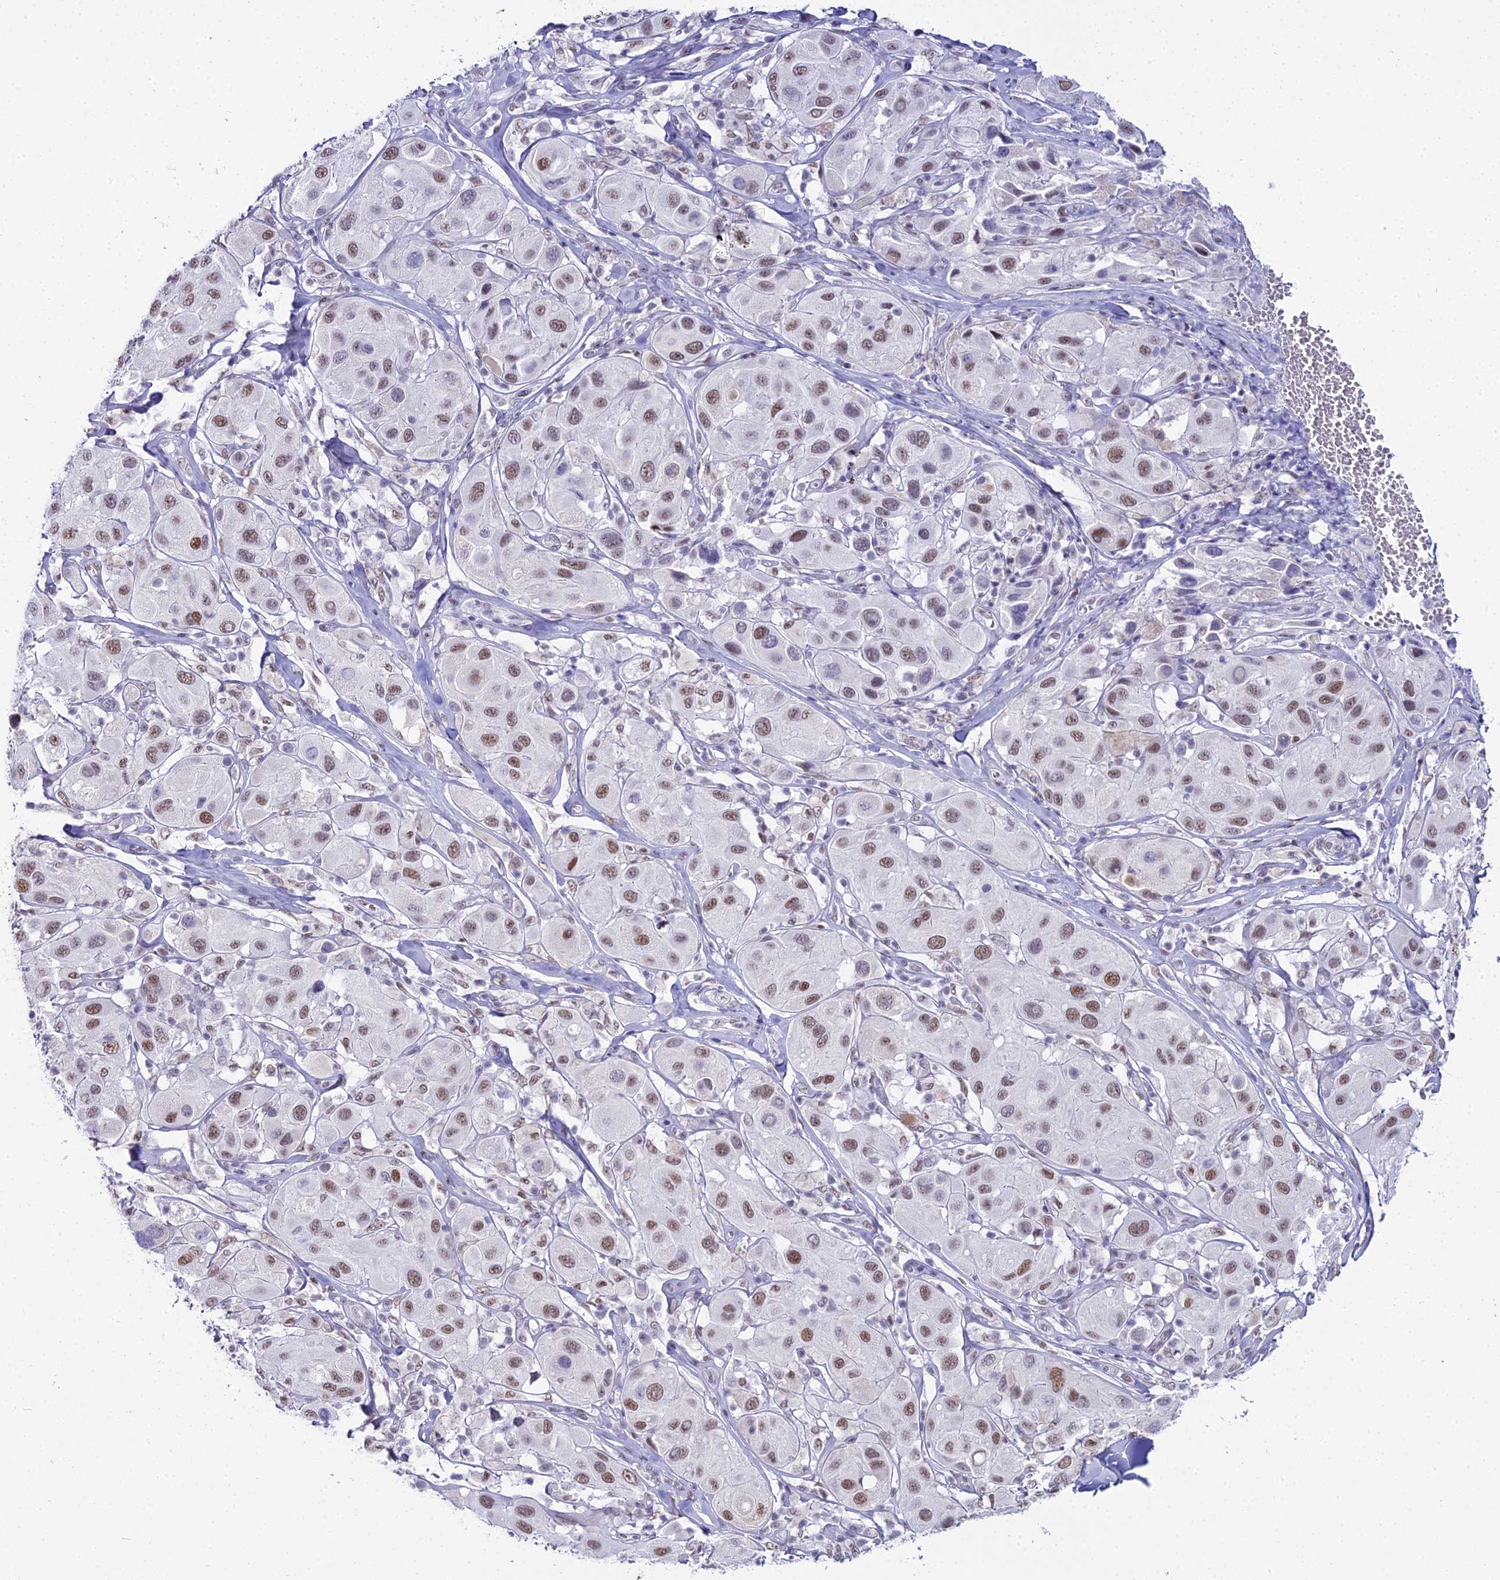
{"staining": {"intensity": "moderate", "quantity": ">75%", "location": "nuclear"}, "tissue": "melanoma", "cell_type": "Tumor cells", "image_type": "cancer", "snomed": [{"axis": "morphology", "description": "Malignant melanoma, Metastatic site"}, {"axis": "topography", "description": "Skin"}], "caption": "Protein staining of melanoma tissue exhibits moderate nuclear expression in approximately >75% of tumor cells.", "gene": "RBM12", "patient": {"sex": "male", "age": 41}}